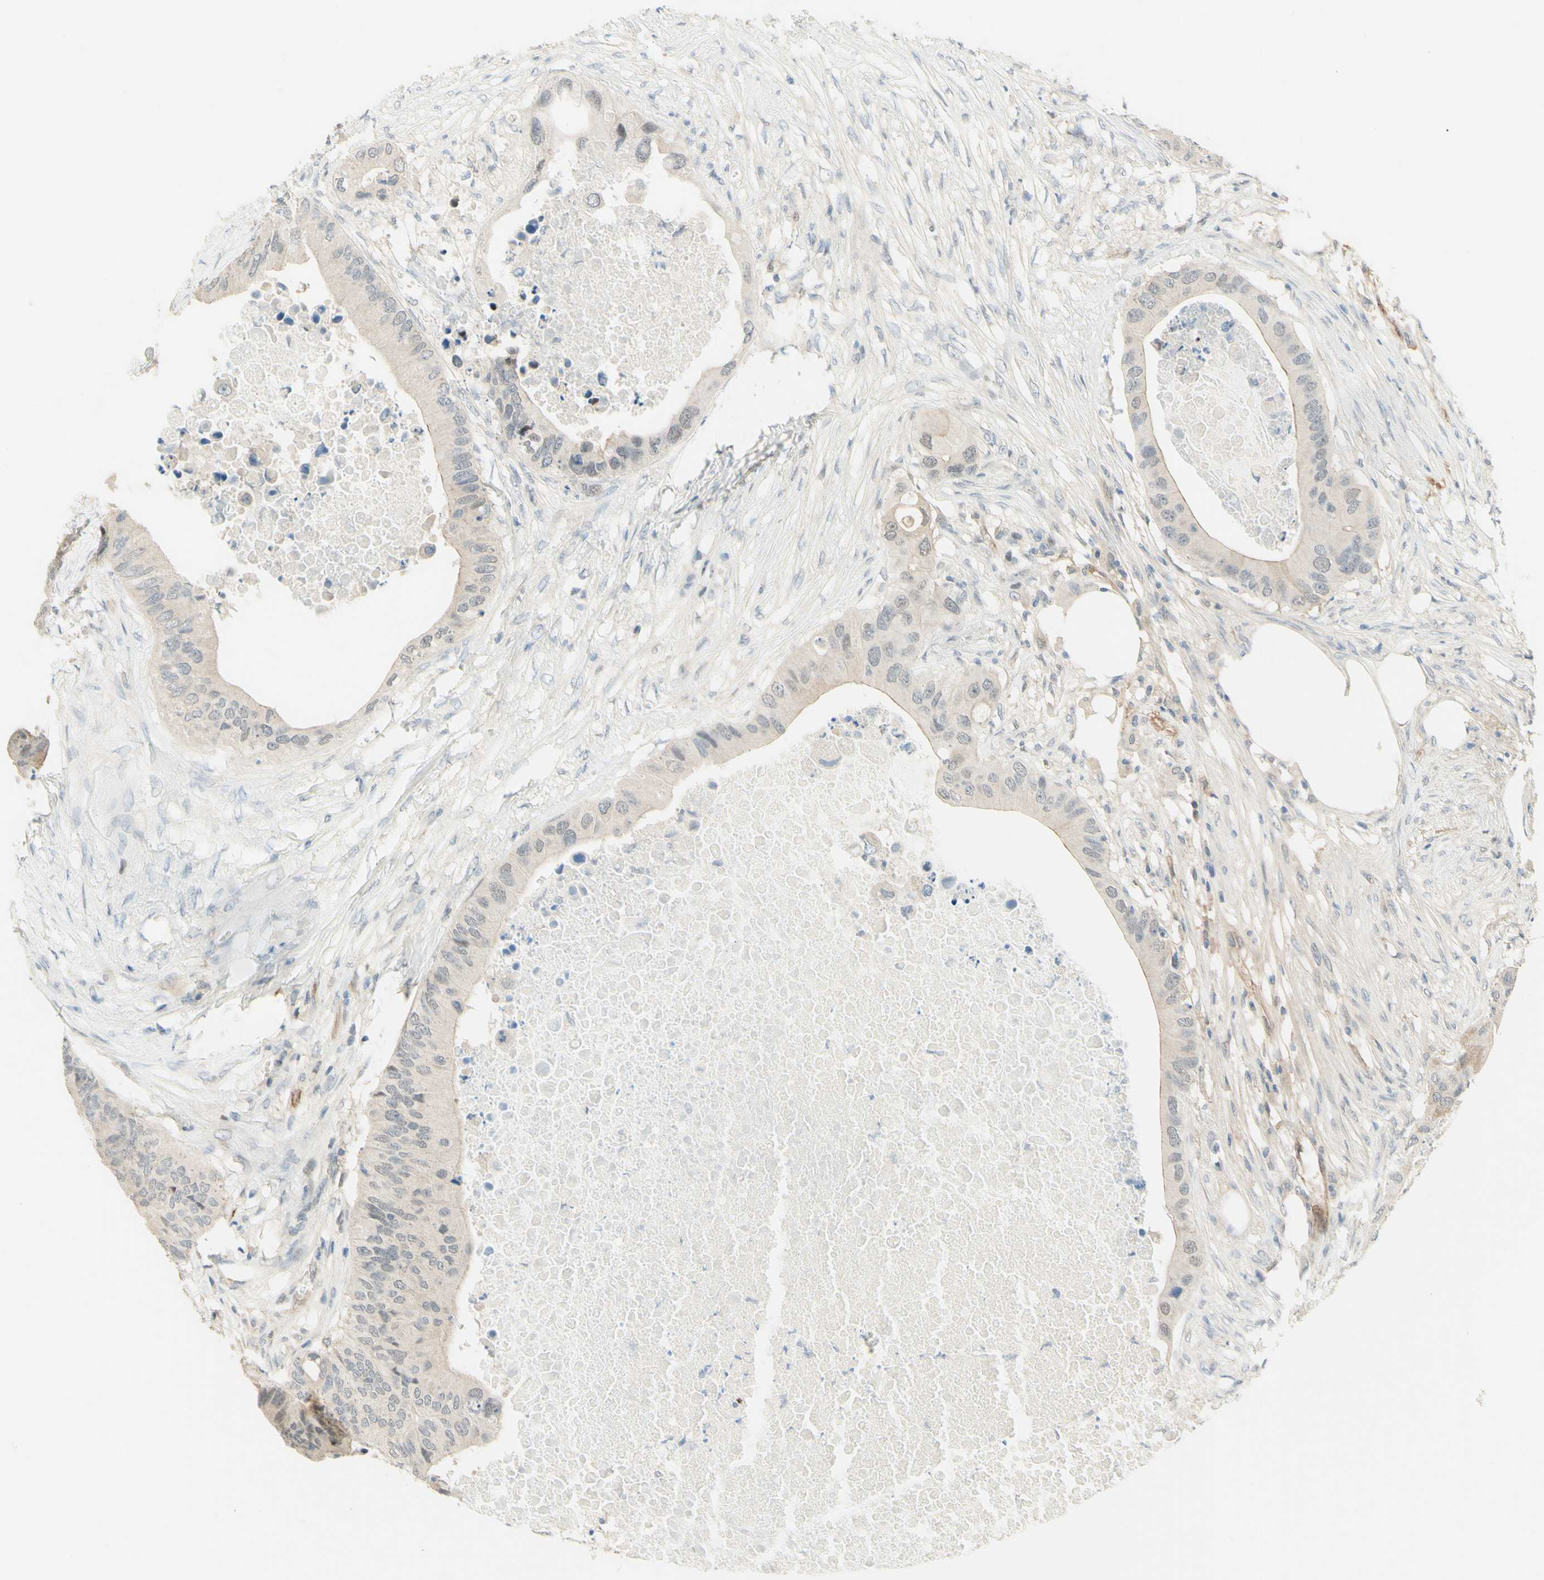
{"staining": {"intensity": "negative", "quantity": "none", "location": "none"}, "tissue": "colorectal cancer", "cell_type": "Tumor cells", "image_type": "cancer", "snomed": [{"axis": "morphology", "description": "Adenocarcinoma, NOS"}, {"axis": "topography", "description": "Colon"}], "caption": "DAB immunohistochemical staining of human colorectal cancer (adenocarcinoma) reveals no significant expression in tumor cells. (IHC, brightfield microscopy, high magnification).", "gene": "ANGPT2", "patient": {"sex": "male", "age": 71}}